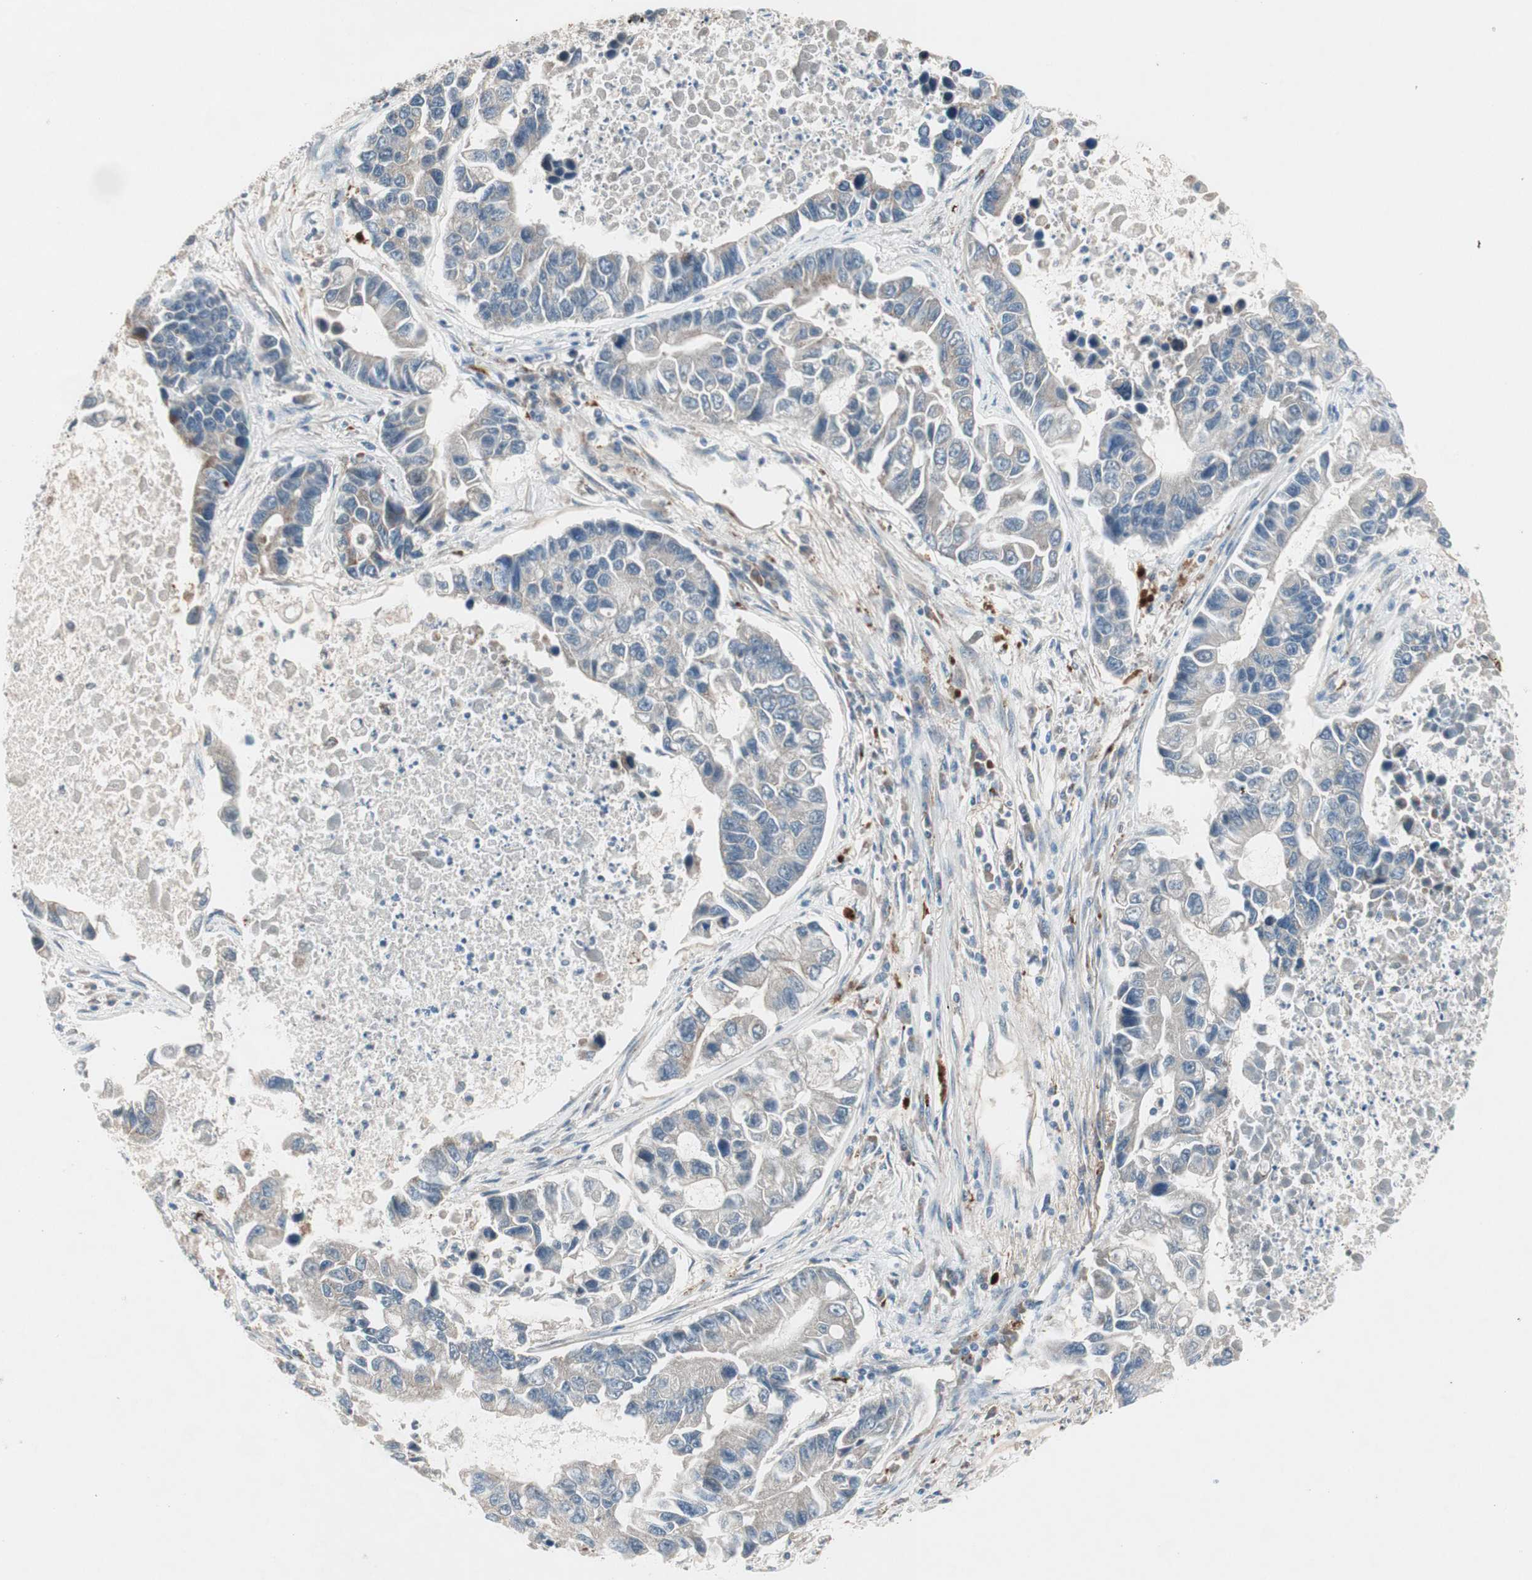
{"staining": {"intensity": "weak", "quantity": "25%-75%", "location": "cytoplasmic/membranous"}, "tissue": "lung cancer", "cell_type": "Tumor cells", "image_type": "cancer", "snomed": [{"axis": "morphology", "description": "Adenocarcinoma, NOS"}, {"axis": "topography", "description": "Lung"}], "caption": "A brown stain shows weak cytoplasmic/membranous positivity of a protein in adenocarcinoma (lung) tumor cells.", "gene": "FGFR4", "patient": {"sex": "female", "age": 51}}